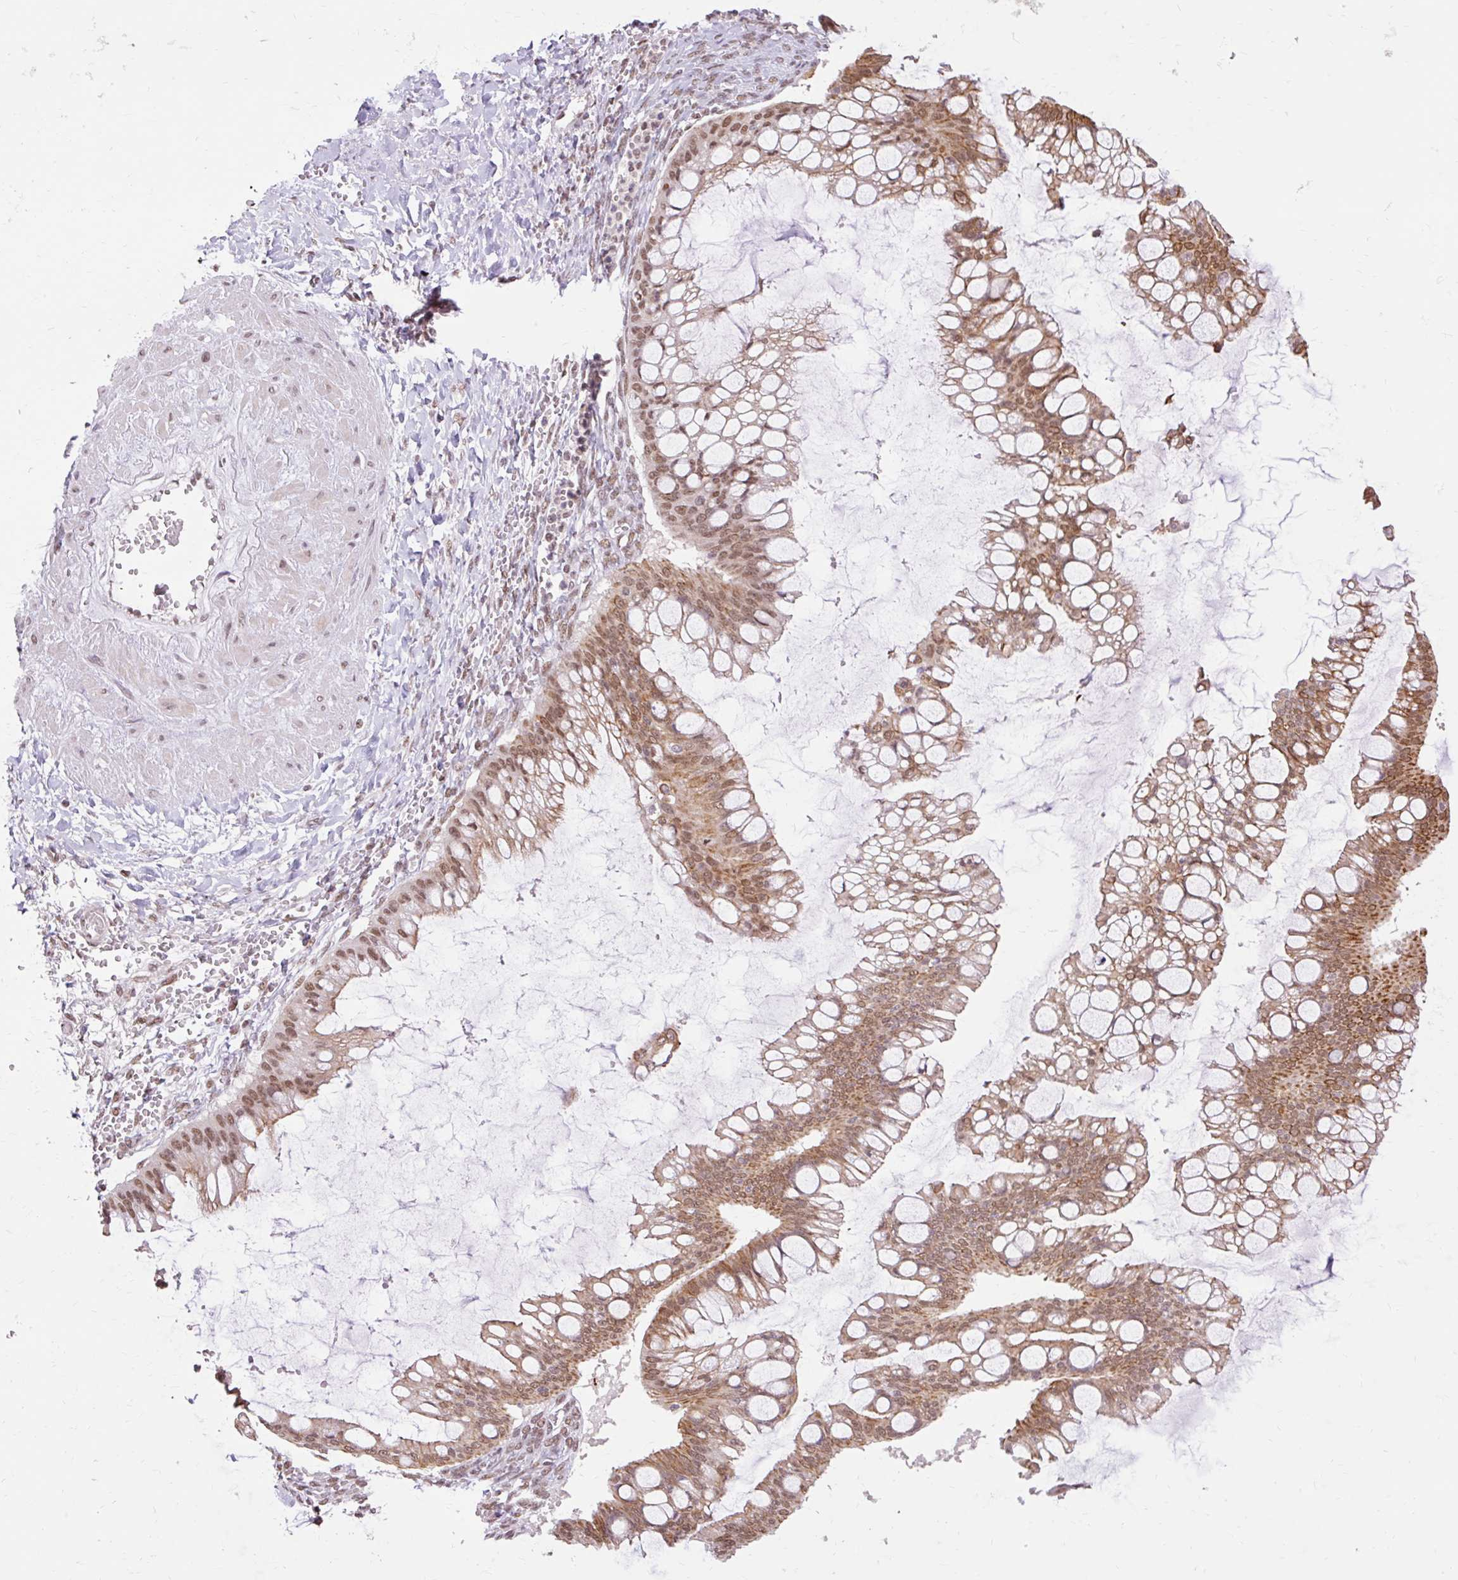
{"staining": {"intensity": "moderate", "quantity": ">75%", "location": "cytoplasmic/membranous,nuclear"}, "tissue": "ovarian cancer", "cell_type": "Tumor cells", "image_type": "cancer", "snomed": [{"axis": "morphology", "description": "Cystadenocarcinoma, mucinous, NOS"}, {"axis": "topography", "description": "Ovary"}], "caption": "Moderate cytoplasmic/membranous and nuclear expression for a protein is identified in approximately >75% of tumor cells of mucinous cystadenocarcinoma (ovarian) using immunohistochemistry (IHC).", "gene": "NPIPB12", "patient": {"sex": "female", "age": 73}}